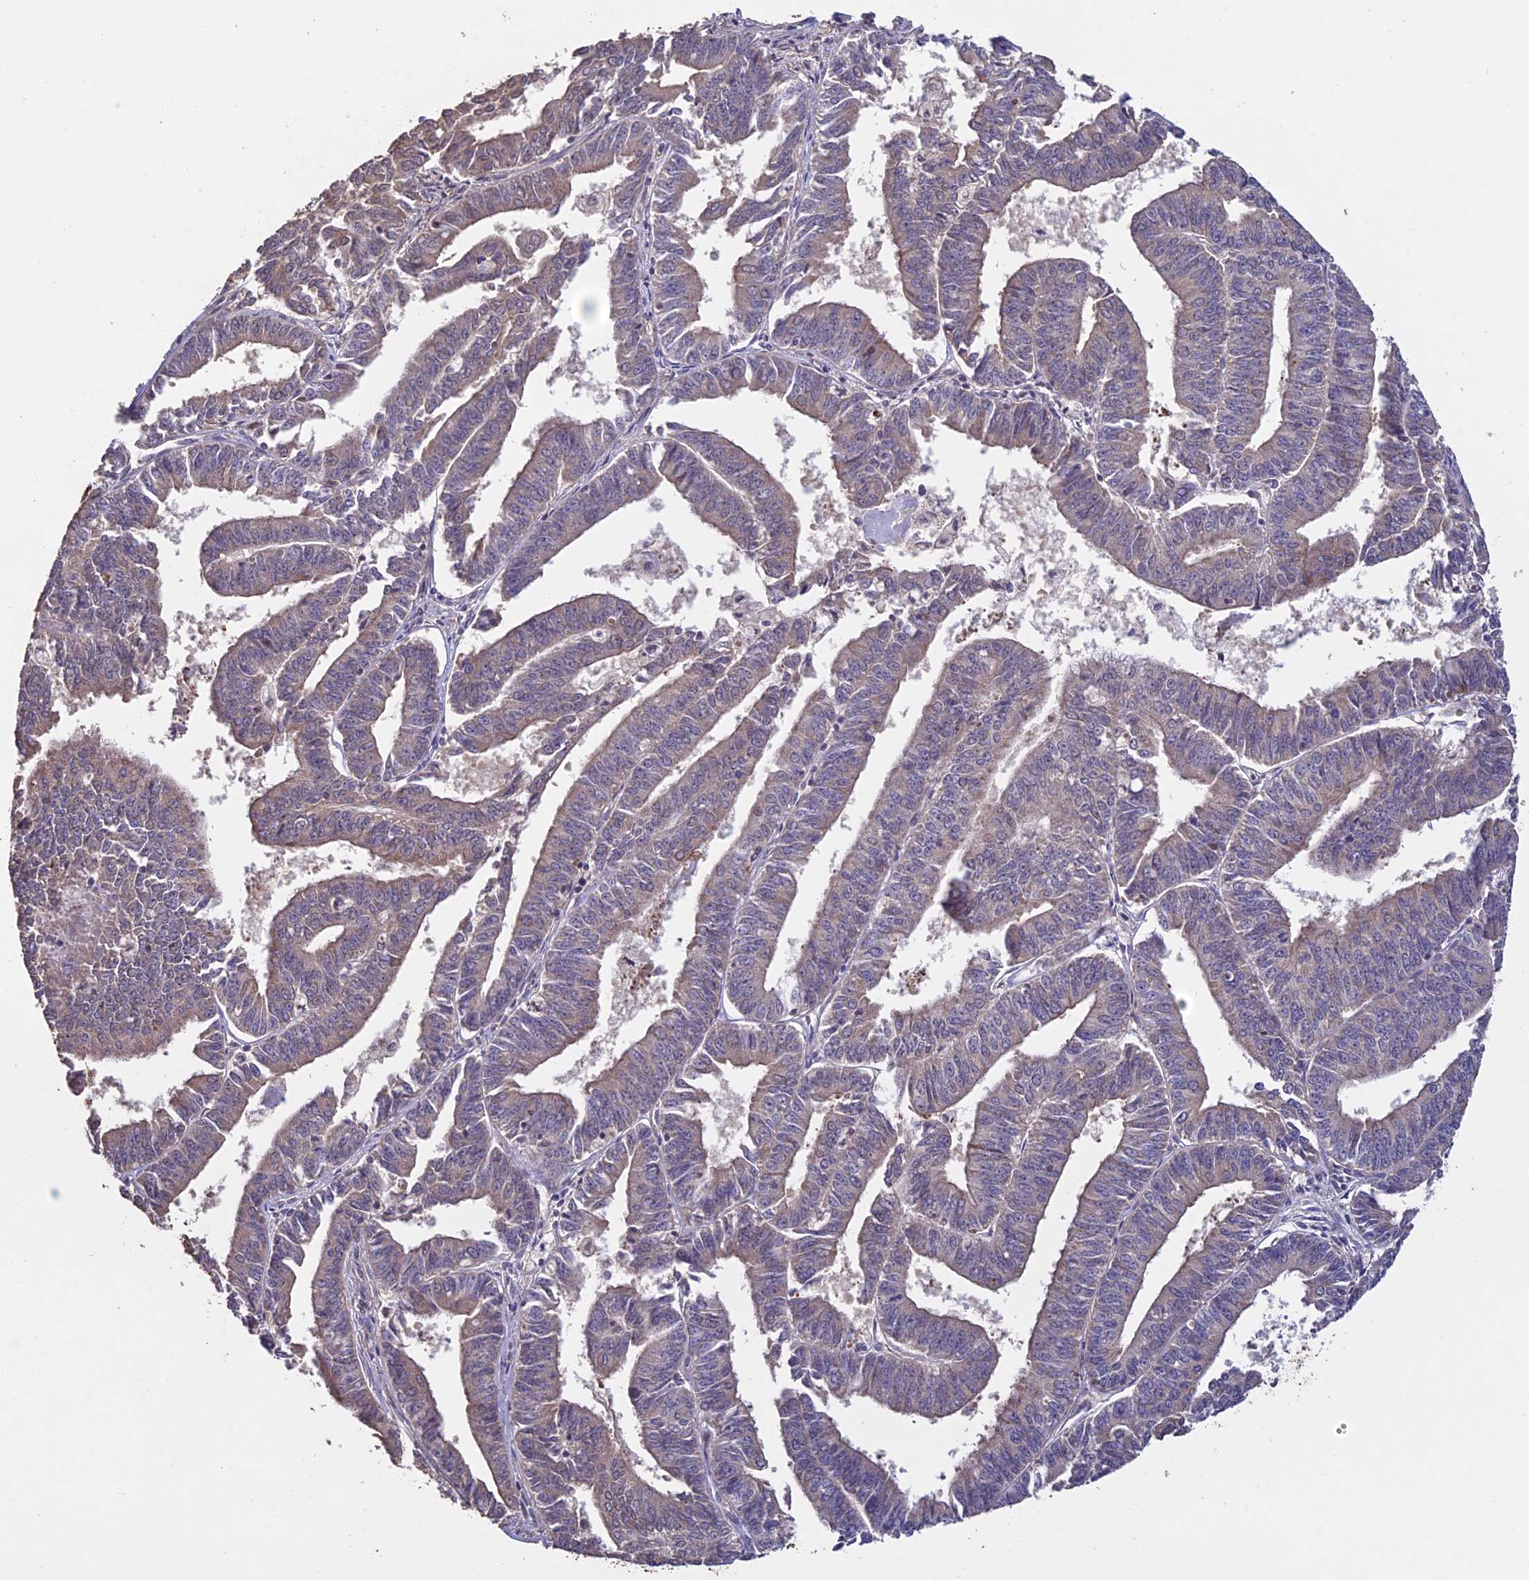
{"staining": {"intensity": "moderate", "quantity": "25%-75%", "location": "cytoplasmic/membranous"}, "tissue": "endometrial cancer", "cell_type": "Tumor cells", "image_type": "cancer", "snomed": [{"axis": "morphology", "description": "Adenocarcinoma, NOS"}, {"axis": "topography", "description": "Endometrium"}], "caption": "The immunohistochemical stain highlights moderate cytoplasmic/membranous staining in tumor cells of adenocarcinoma (endometrial) tissue.", "gene": "SHISA5", "patient": {"sex": "female", "age": 73}}